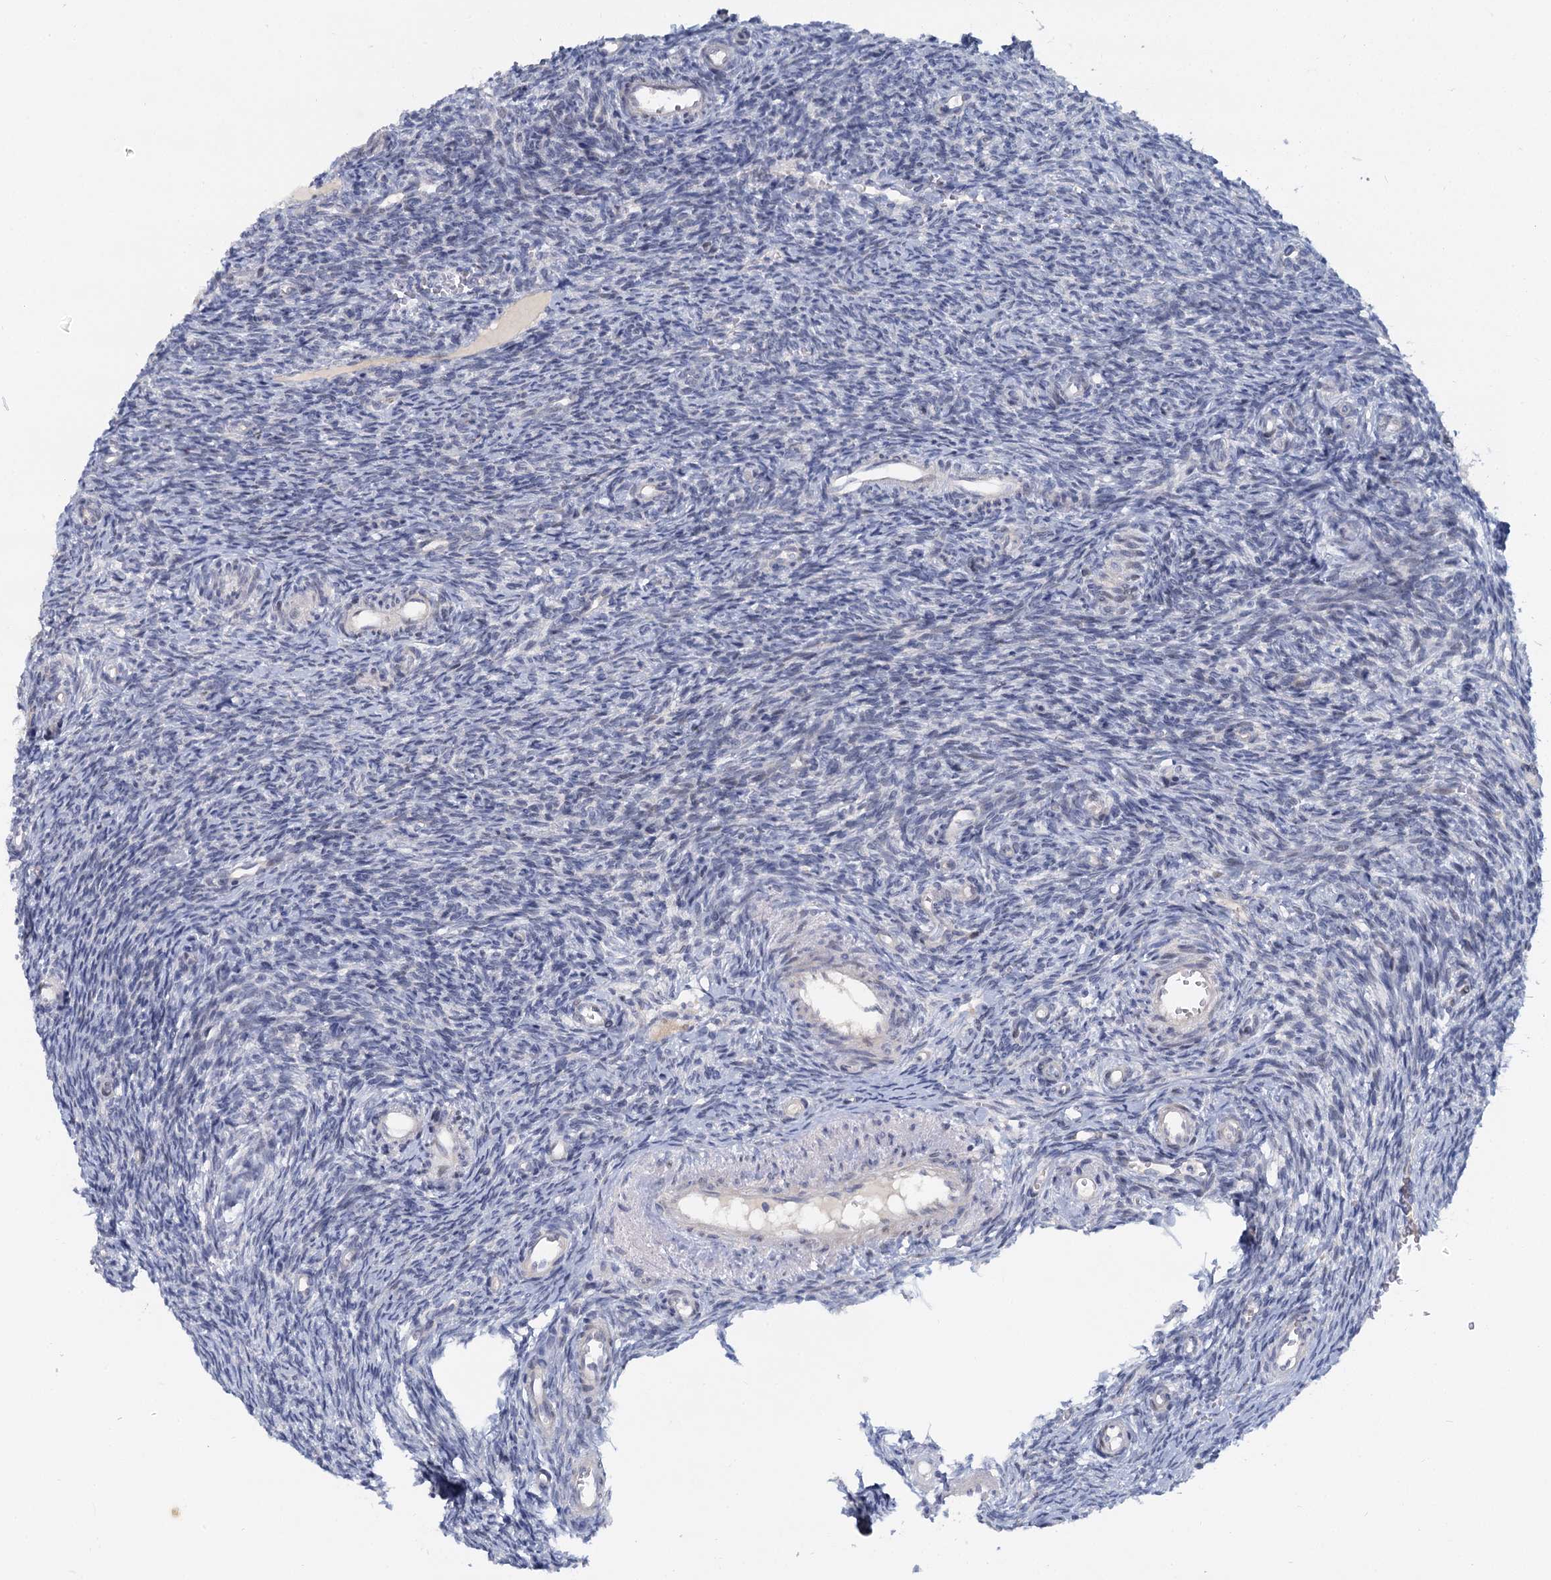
{"staining": {"intensity": "negative", "quantity": "none", "location": "none"}, "tissue": "ovary", "cell_type": "Ovarian stroma cells", "image_type": "normal", "snomed": [{"axis": "morphology", "description": "Normal tissue, NOS"}, {"axis": "topography", "description": "Ovary"}], "caption": "Ovary stained for a protein using immunohistochemistry displays no expression ovarian stroma cells.", "gene": "ACRBP", "patient": {"sex": "female", "age": 39}}